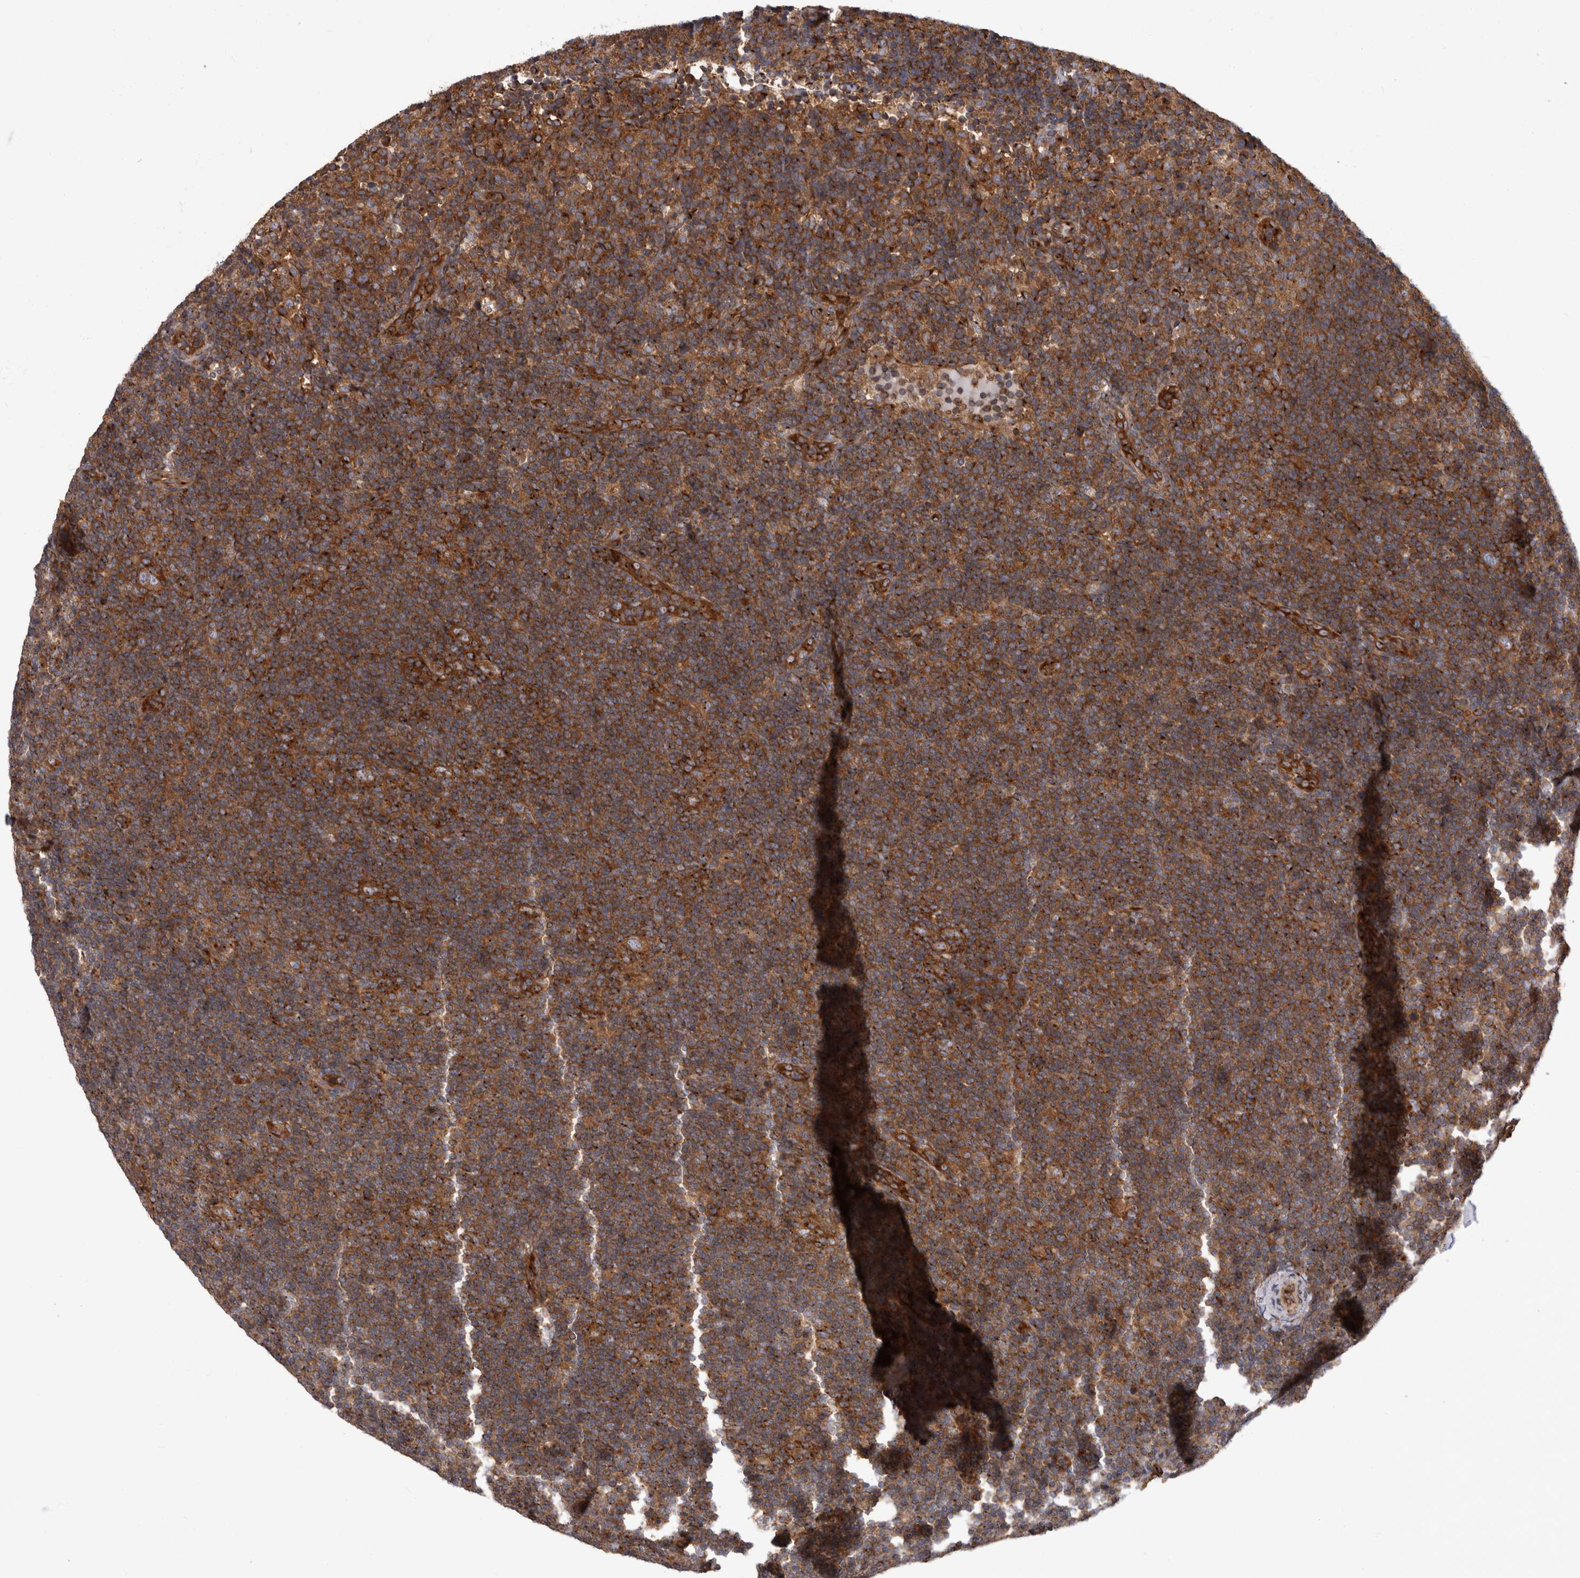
{"staining": {"intensity": "moderate", "quantity": ">75%", "location": "cytoplasmic/membranous"}, "tissue": "lymphoma", "cell_type": "Tumor cells", "image_type": "cancer", "snomed": [{"axis": "morphology", "description": "Hodgkin's disease, NOS"}, {"axis": "topography", "description": "Lymph node"}], "caption": "IHC (DAB) staining of Hodgkin's disease demonstrates moderate cytoplasmic/membranous protein staining in about >75% of tumor cells.", "gene": "HOOK3", "patient": {"sex": "female", "age": 57}}